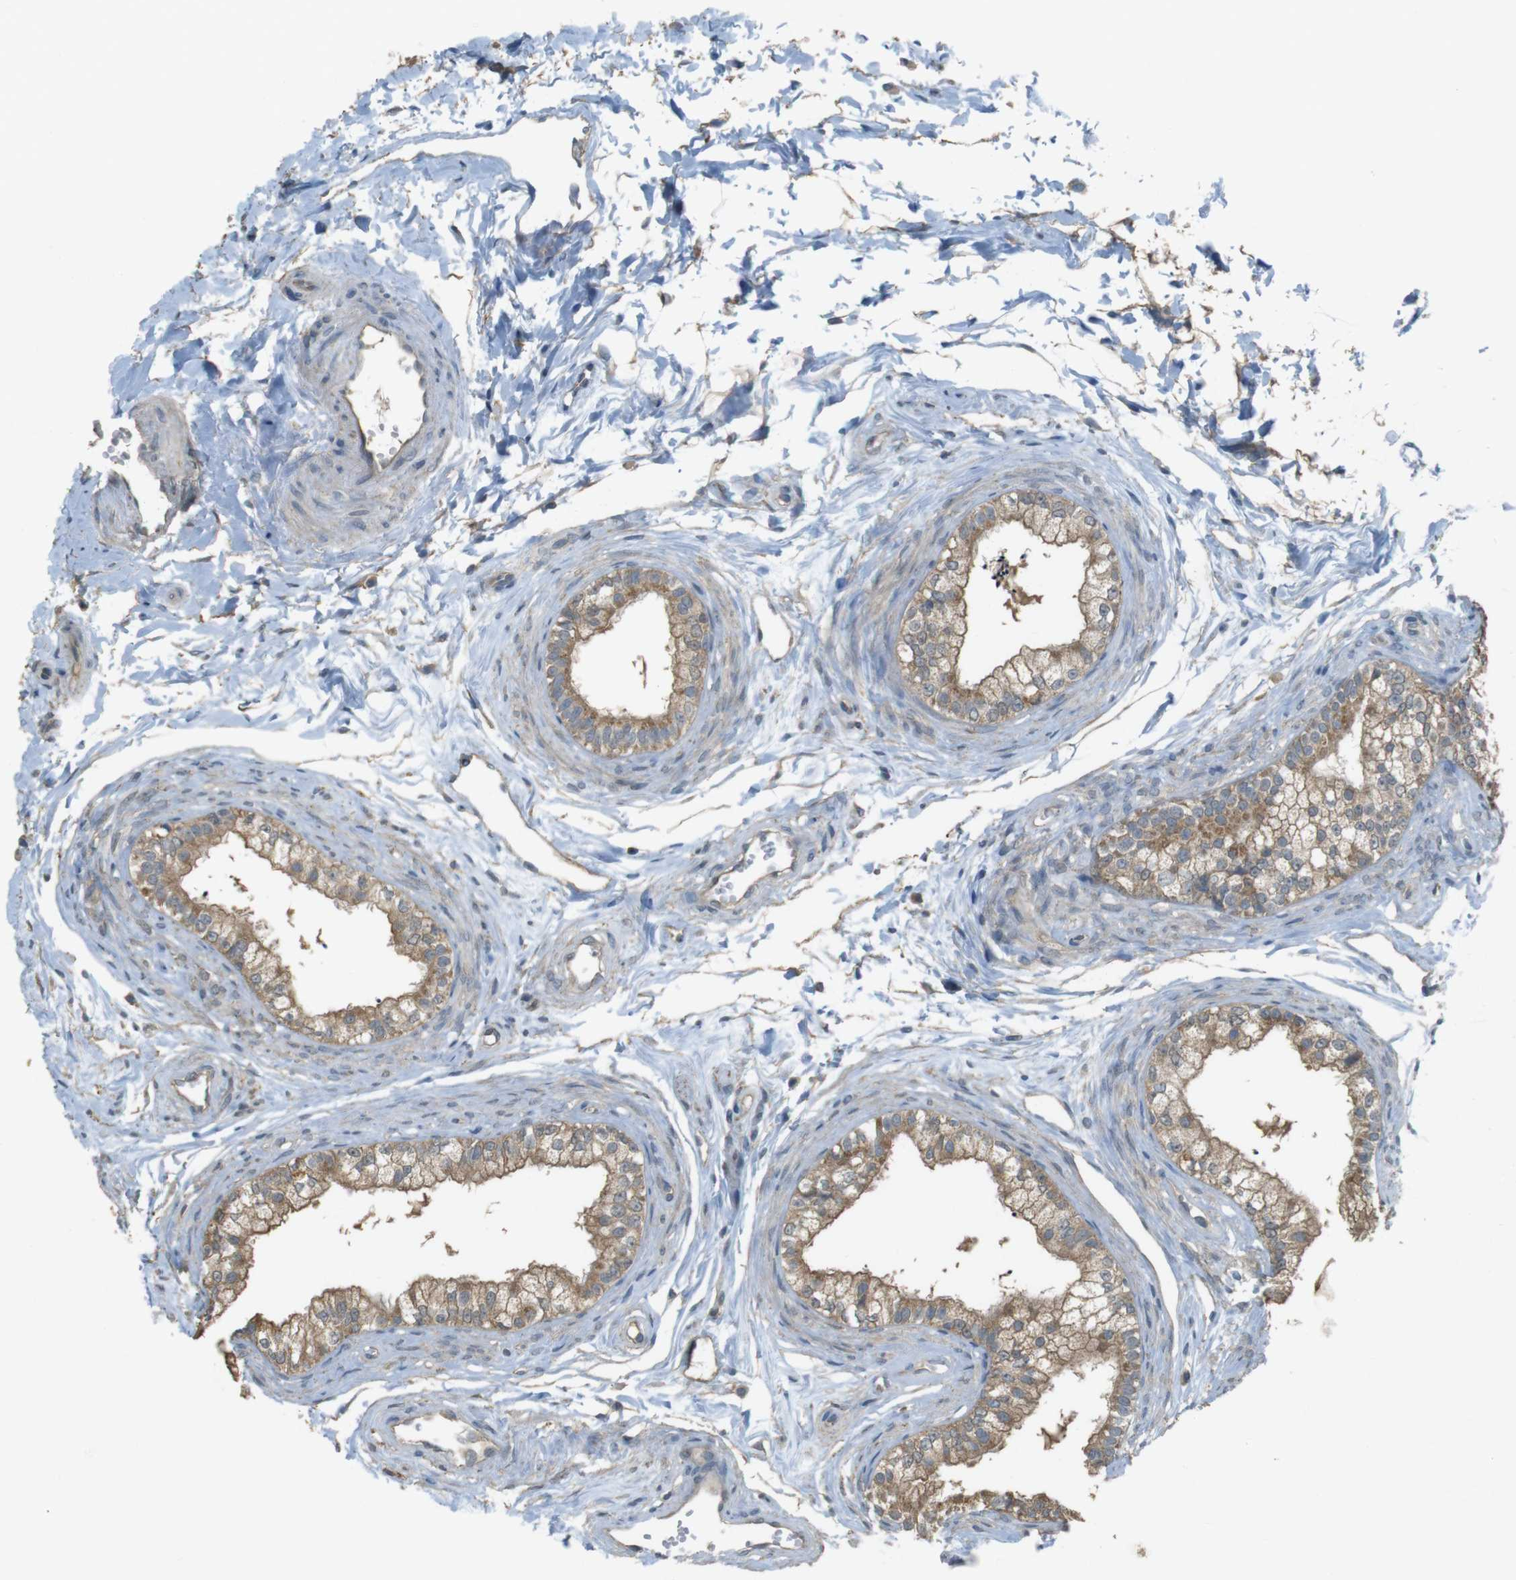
{"staining": {"intensity": "moderate", "quantity": ">75%", "location": "cytoplasmic/membranous"}, "tissue": "epididymis", "cell_type": "Glandular cells", "image_type": "normal", "snomed": [{"axis": "morphology", "description": "Normal tissue, NOS"}, {"axis": "topography", "description": "Epididymis"}], "caption": "Glandular cells reveal medium levels of moderate cytoplasmic/membranous expression in about >75% of cells in benign epididymis.", "gene": "ZDHHC20", "patient": {"sex": "male", "age": 56}}